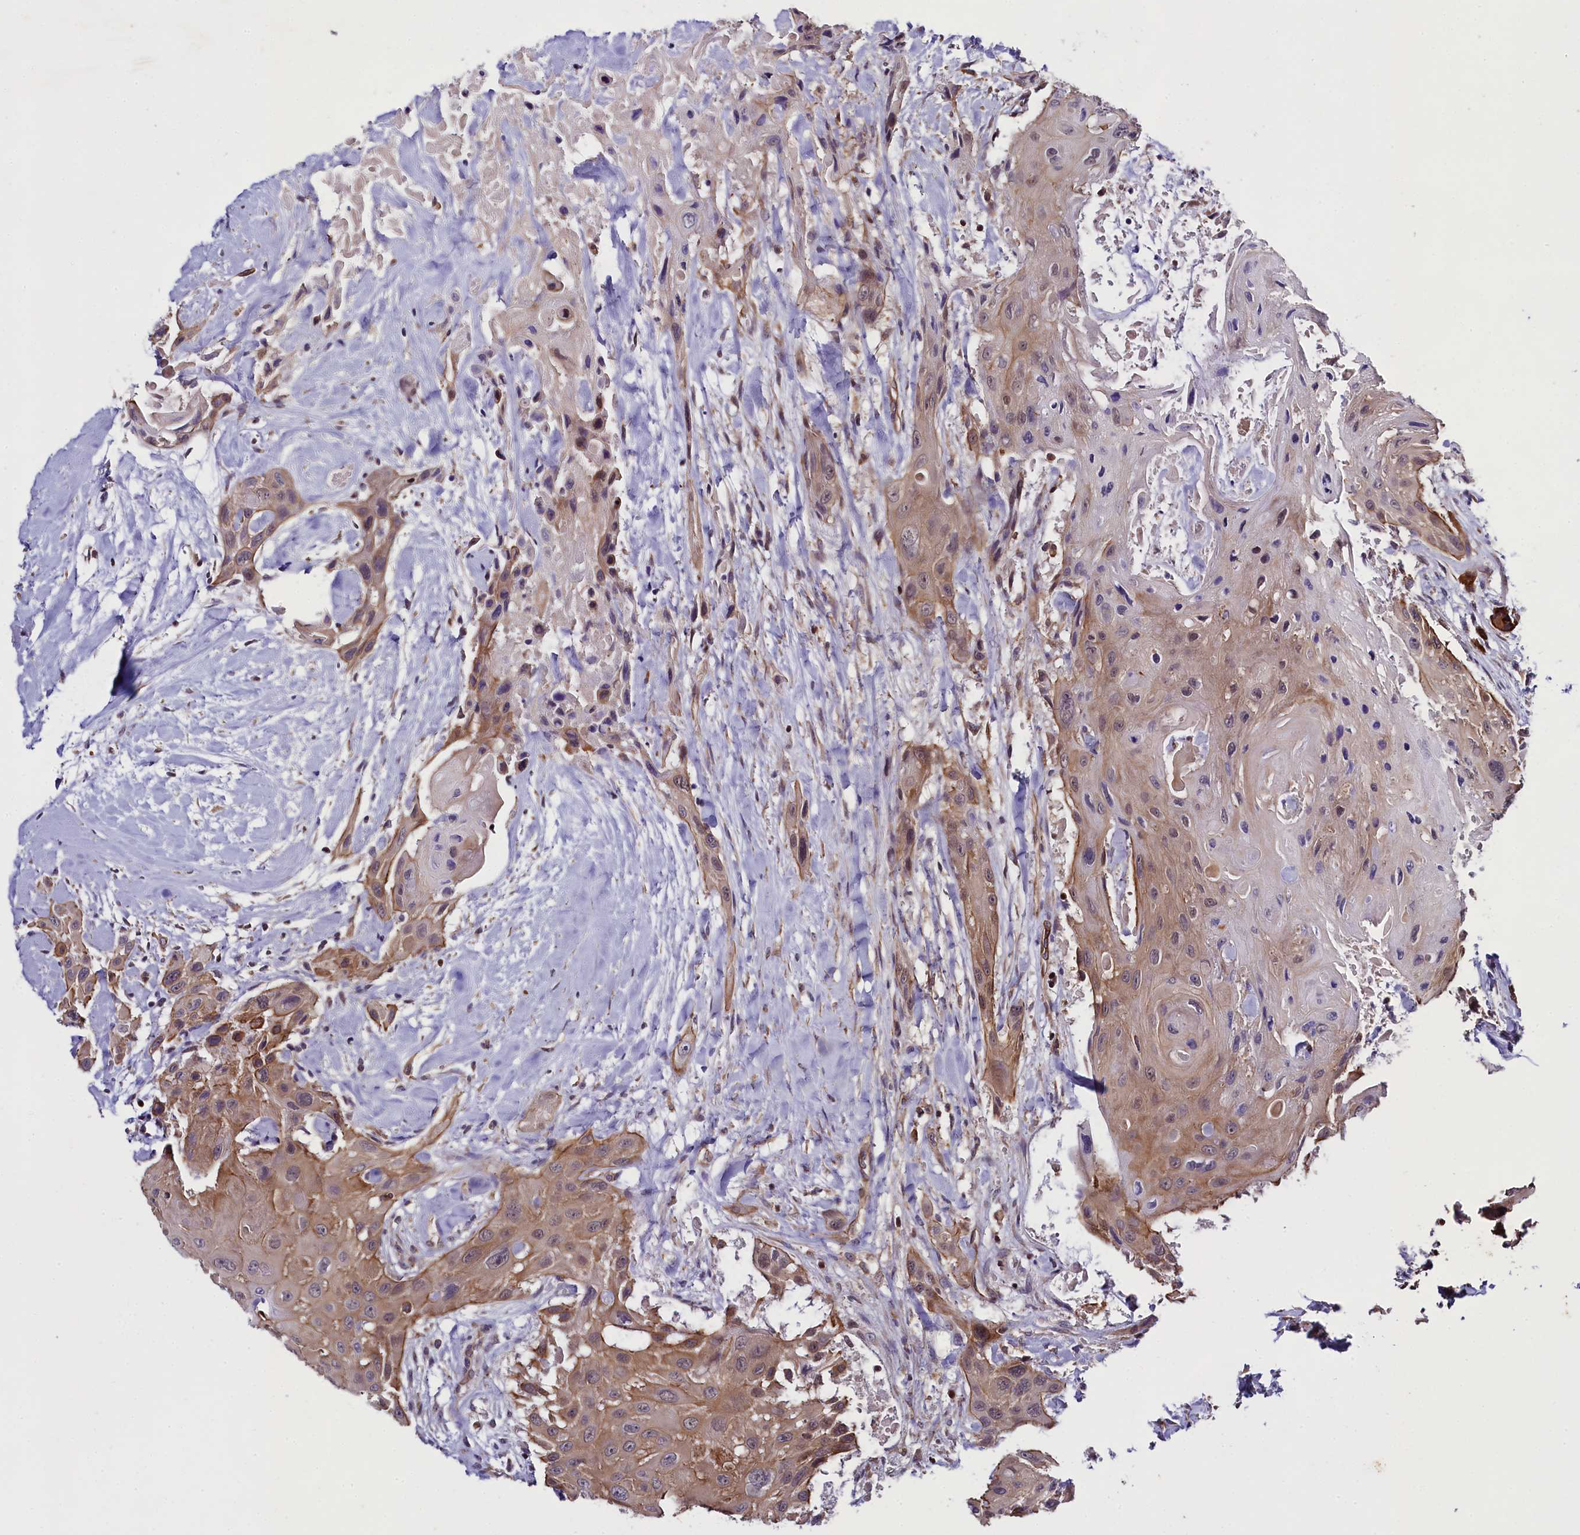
{"staining": {"intensity": "moderate", "quantity": "<25%", "location": "cytoplasmic/membranous"}, "tissue": "head and neck cancer", "cell_type": "Tumor cells", "image_type": "cancer", "snomed": [{"axis": "morphology", "description": "Squamous cell carcinoma, NOS"}, {"axis": "topography", "description": "Head-Neck"}], "caption": "The image shows a brown stain indicating the presence of a protein in the cytoplasmic/membranous of tumor cells in head and neck cancer. The staining was performed using DAB (3,3'-diaminobenzidine), with brown indicating positive protein expression. Nuclei are stained blue with hematoxylin.", "gene": "SP4", "patient": {"sex": "male", "age": 81}}